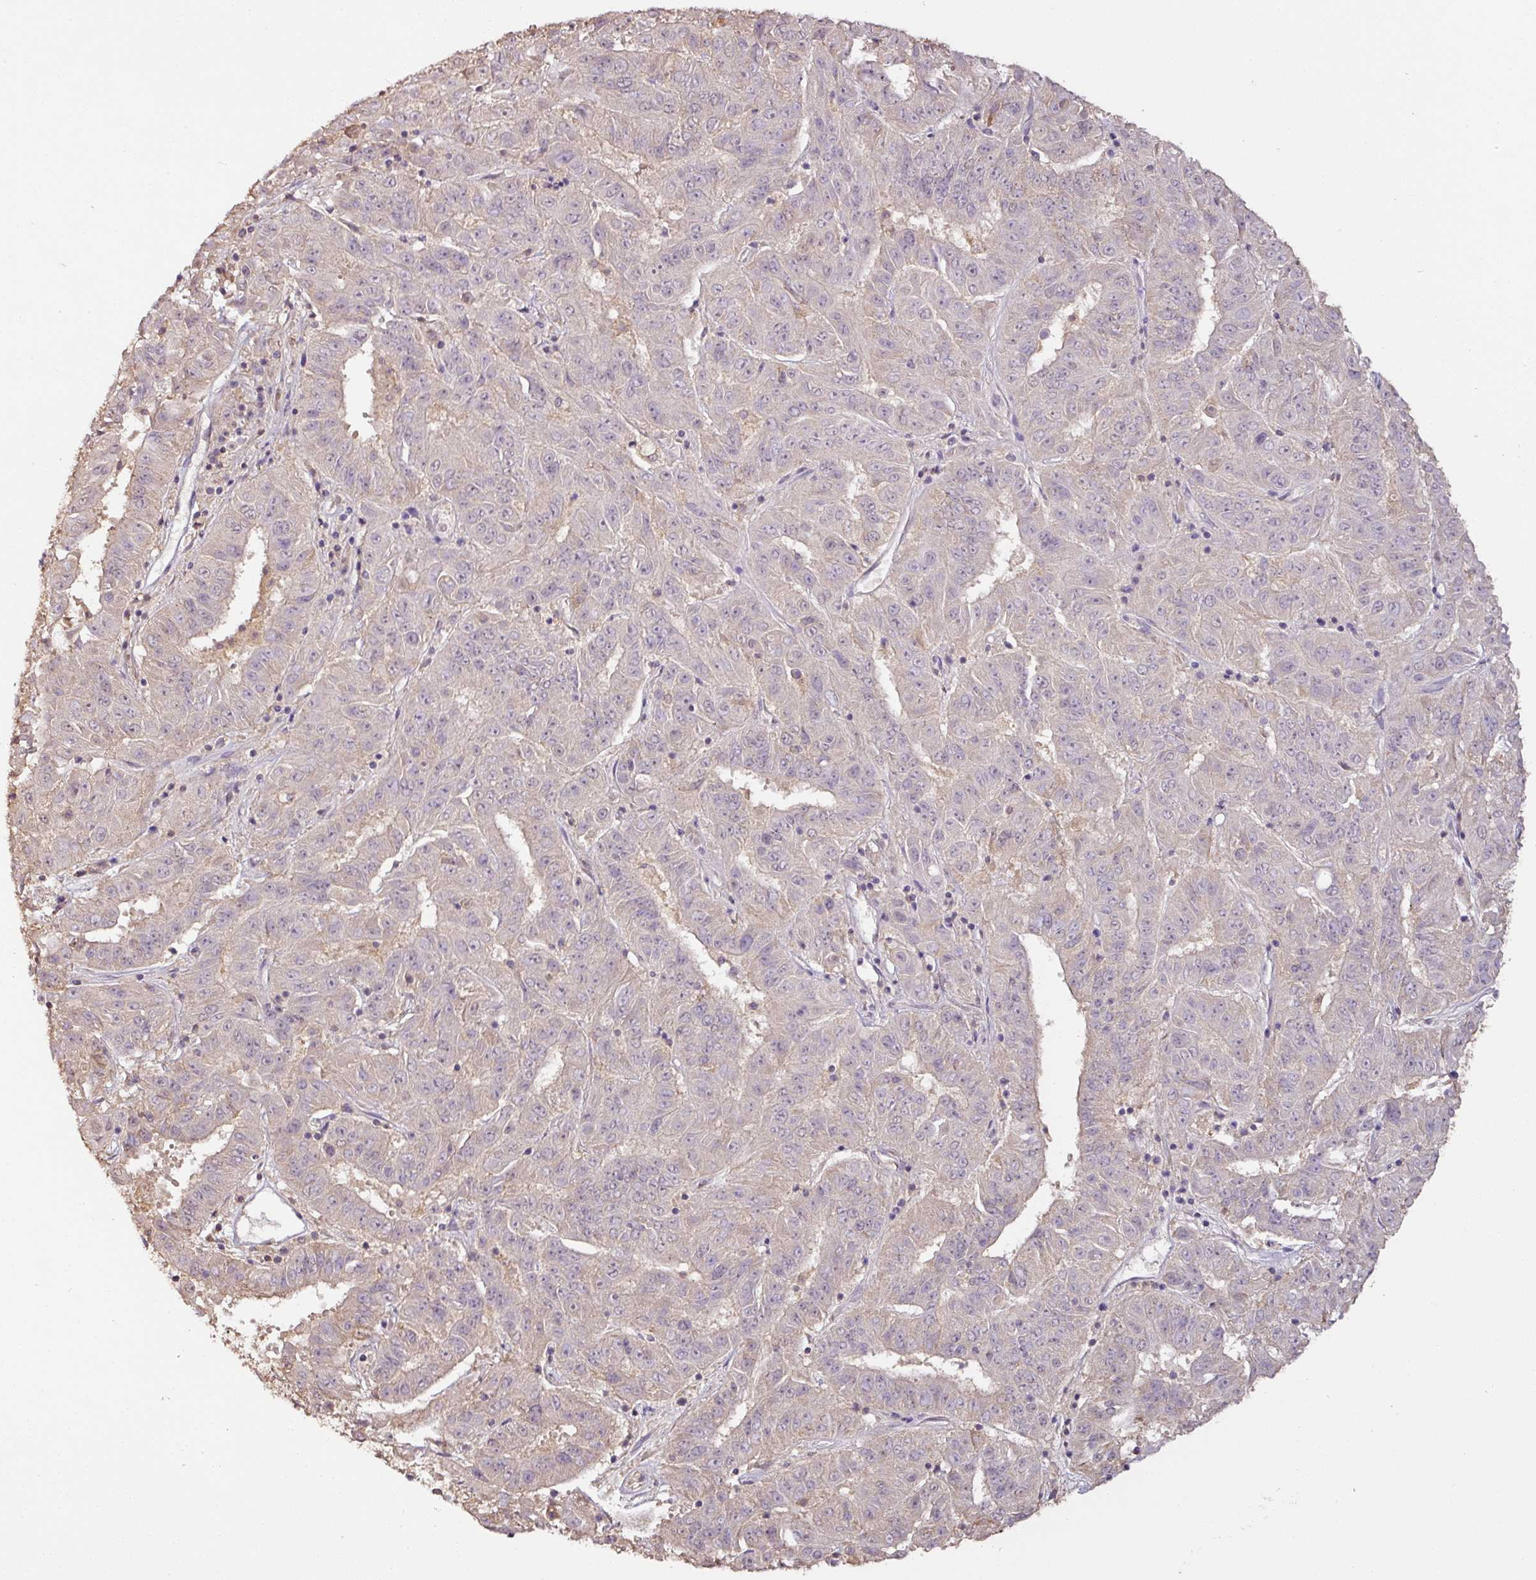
{"staining": {"intensity": "negative", "quantity": "none", "location": "none"}, "tissue": "pancreatic cancer", "cell_type": "Tumor cells", "image_type": "cancer", "snomed": [{"axis": "morphology", "description": "Adenocarcinoma, NOS"}, {"axis": "topography", "description": "Pancreas"}], "caption": "A histopathology image of human pancreatic adenocarcinoma is negative for staining in tumor cells.", "gene": "RPL38", "patient": {"sex": "male", "age": 63}}